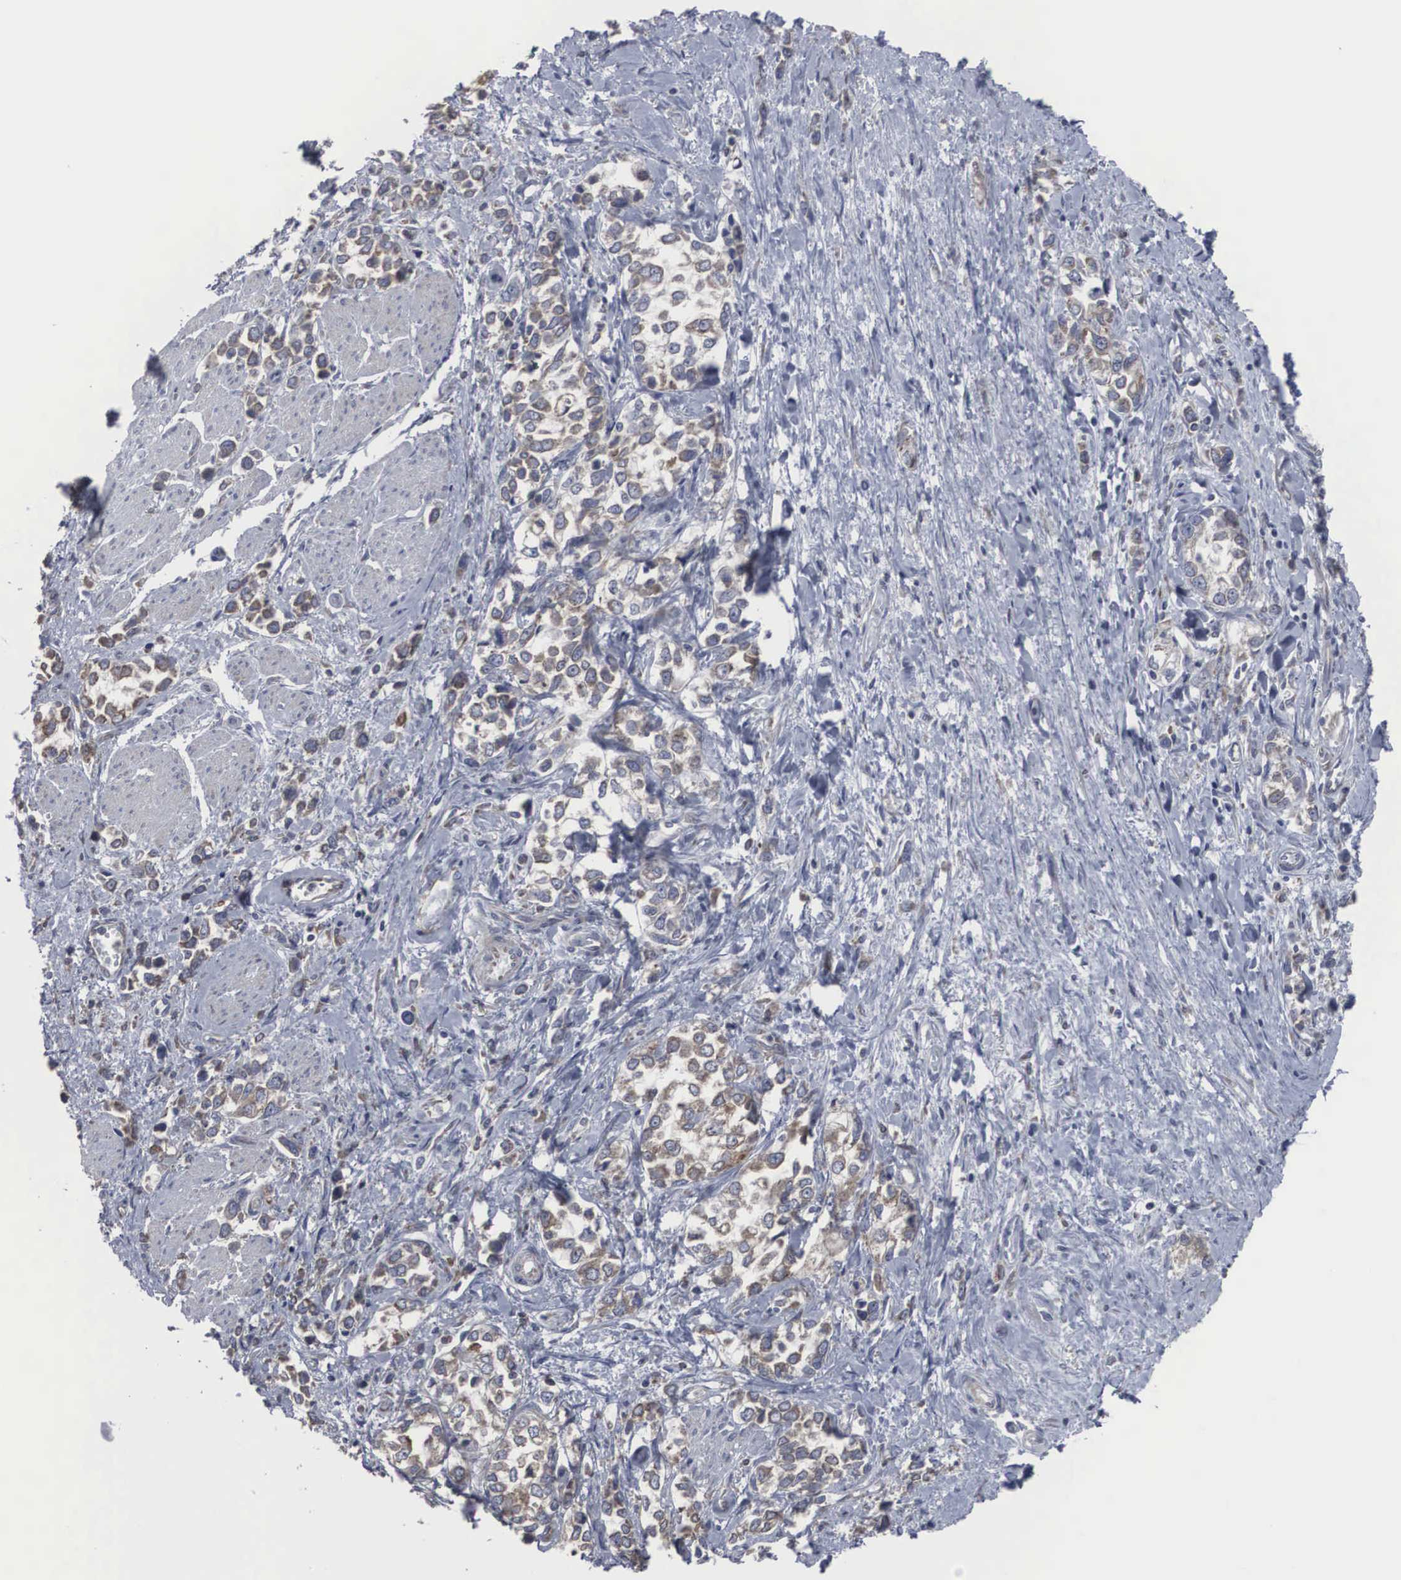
{"staining": {"intensity": "moderate", "quantity": "25%-75%", "location": "cytoplasmic/membranous"}, "tissue": "stomach cancer", "cell_type": "Tumor cells", "image_type": "cancer", "snomed": [{"axis": "morphology", "description": "Adenocarcinoma, NOS"}, {"axis": "topography", "description": "Stomach, upper"}], "caption": "Immunohistochemistry of human adenocarcinoma (stomach) demonstrates medium levels of moderate cytoplasmic/membranous staining in about 25%-75% of tumor cells. (DAB (3,3'-diaminobenzidine) IHC with brightfield microscopy, high magnification).", "gene": "MIA2", "patient": {"sex": "male", "age": 76}}